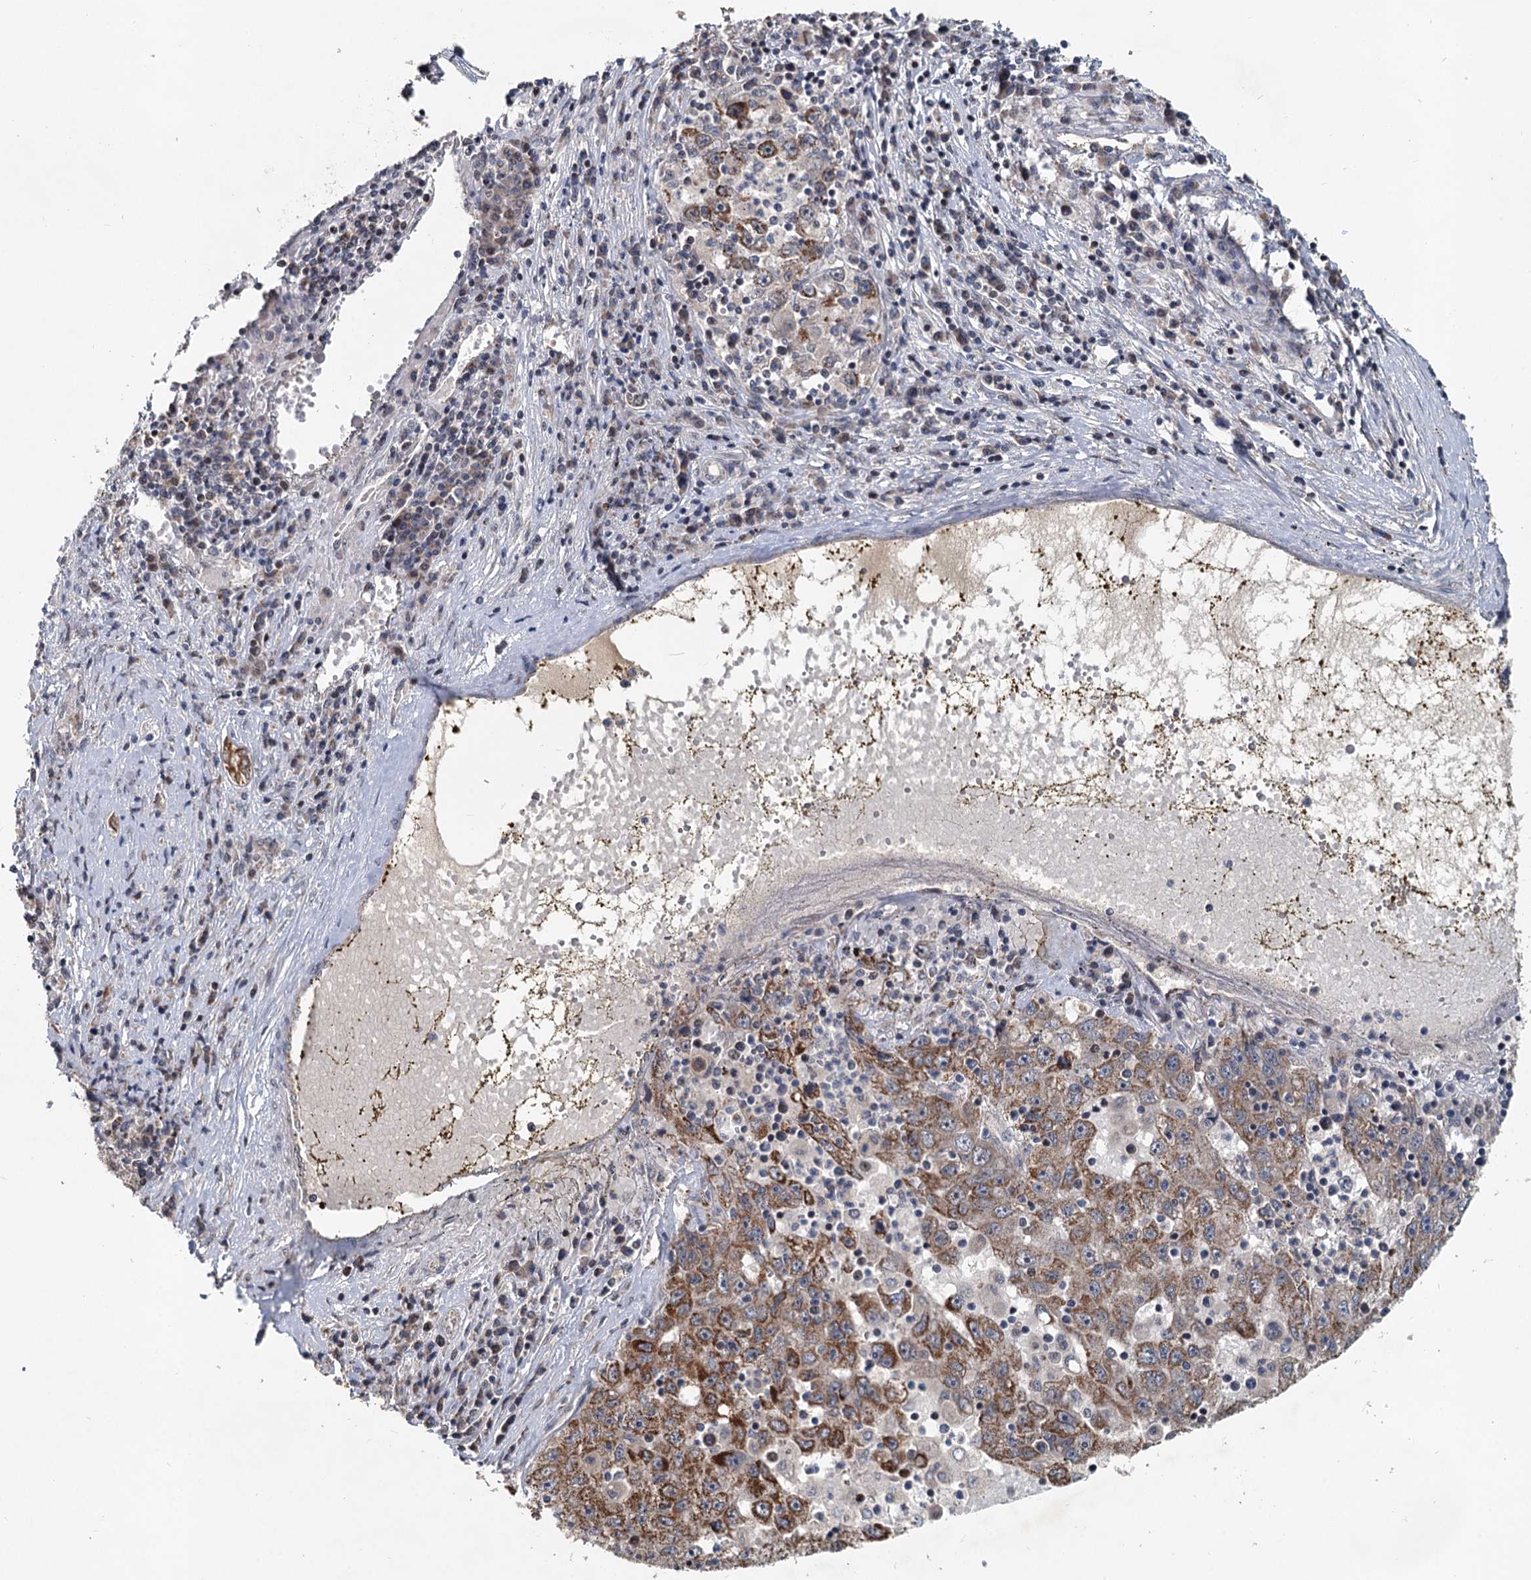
{"staining": {"intensity": "moderate", "quantity": "<25%", "location": "cytoplasmic/membranous"}, "tissue": "liver cancer", "cell_type": "Tumor cells", "image_type": "cancer", "snomed": [{"axis": "morphology", "description": "Carcinoma, Hepatocellular, NOS"}, {"axis": "topography", "description": "Liver"}], "caption": "Liver cancer (hepatocellular carcinoma) stained with IHC displays moderate cytoplasmic/membranous staining in about <25% of tumor cells. (IHC, brightfield microscopy, high magnification).", "gene": "RITA1", "patient": {"sex": "male", "age": 49}}